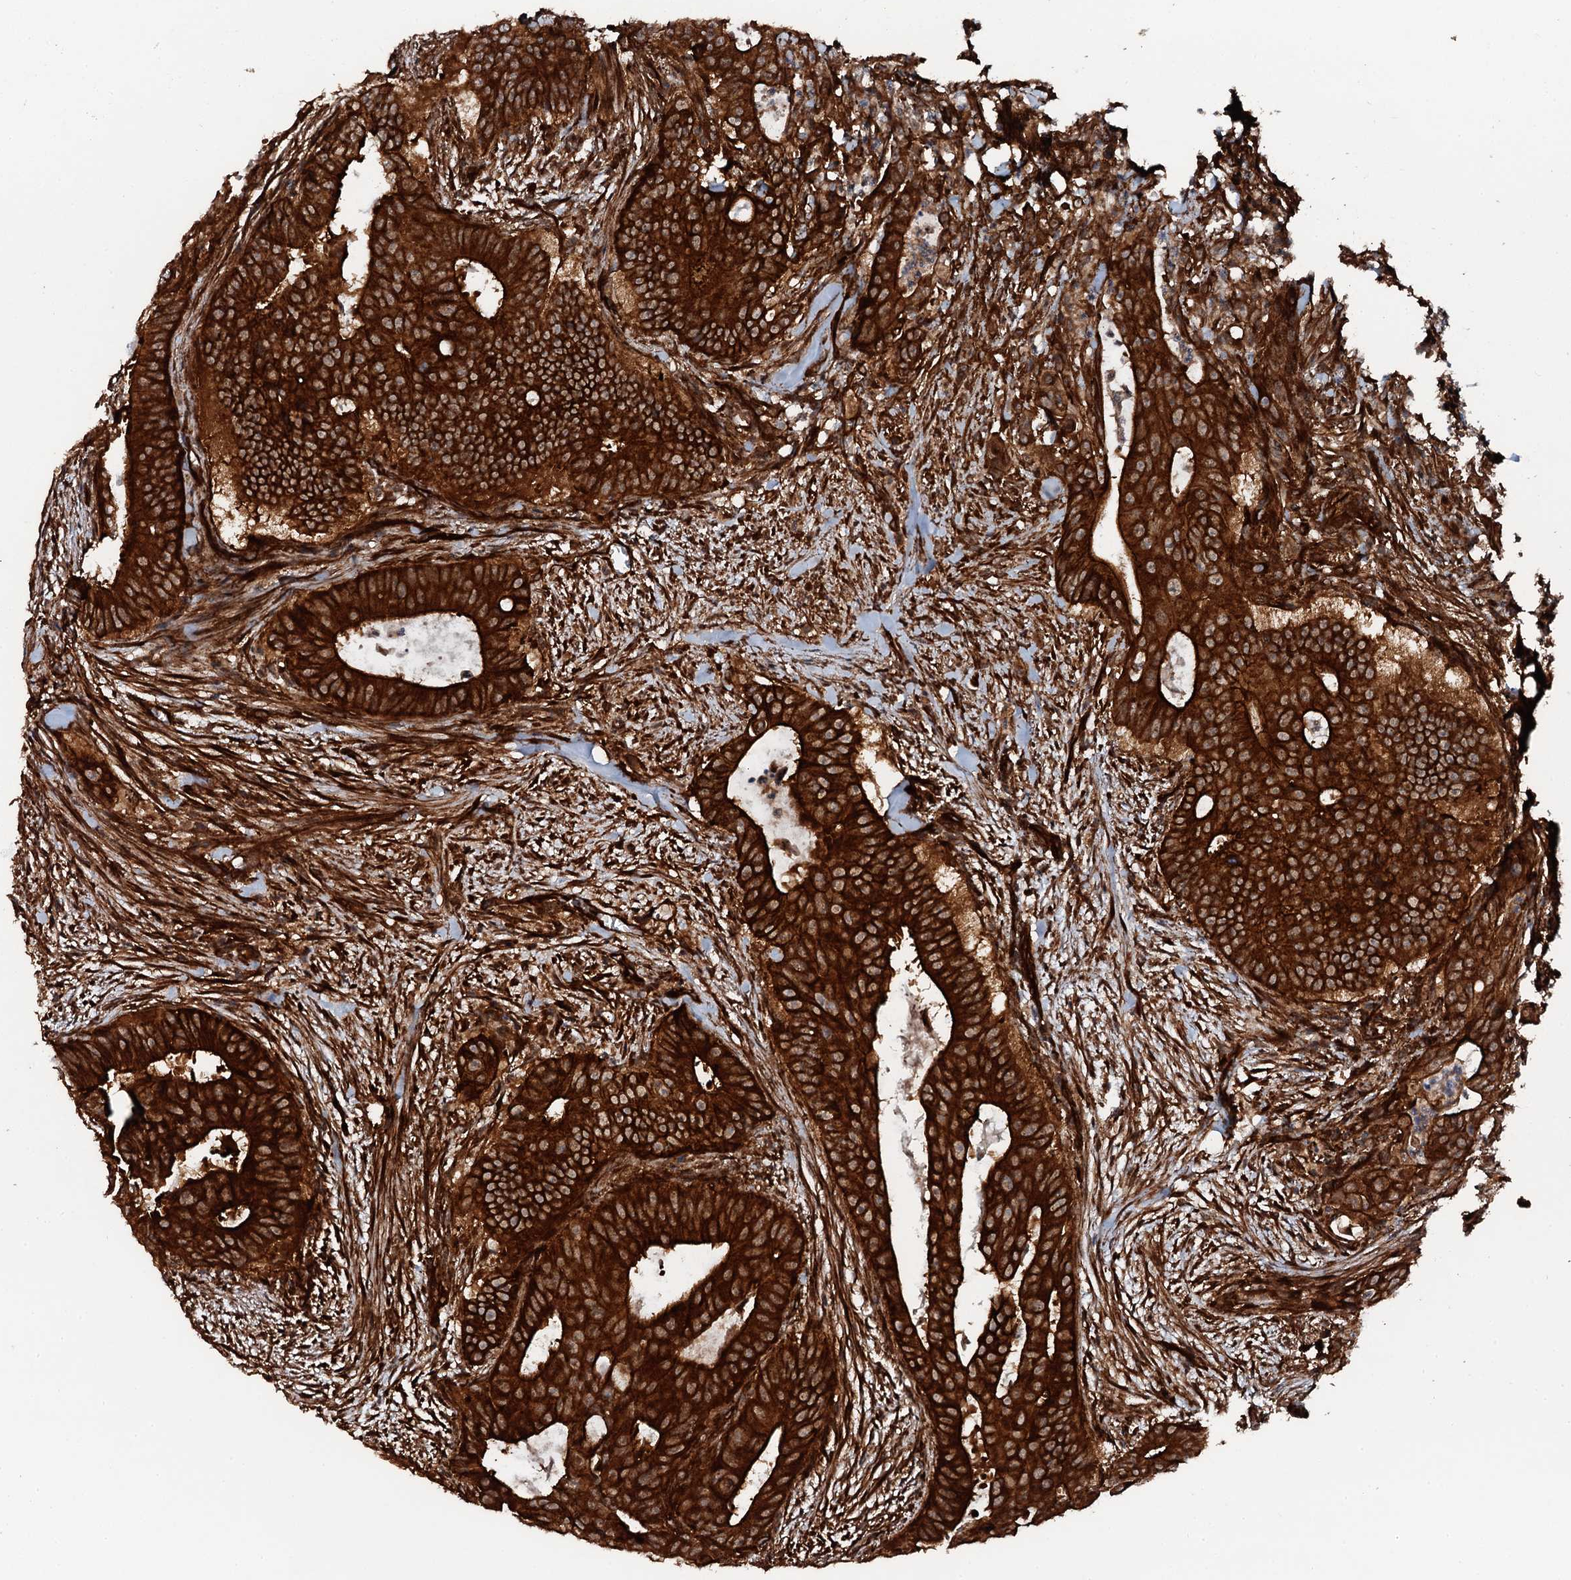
{"staining": {"intensity": "strong", "quantity": ">75%", "location": "cytoplasmic/membranous"}, "tissue": "colorectal cancer", "cell_type": "Tumor cells", "image_type": "cancer", "snomed": [{"axis": "morphology", "description": "Adenocarcinoma, NOS"}, {"axis": "topography", "description": "Rectum"}], "caption": "Tumor cells show high levels of strong cytoplasmic/membranous positivity in about >75% of cells in adenocarcinoma (colorectal). The staining is performed using DAB (3,3'-diaminobenzidine) brown chromogen to label protein expression. The nuclei are counter-stained blue using hematoxylin.", "gene": "FLYWCH1", "patient": {"sex": "female", "age": 75}}